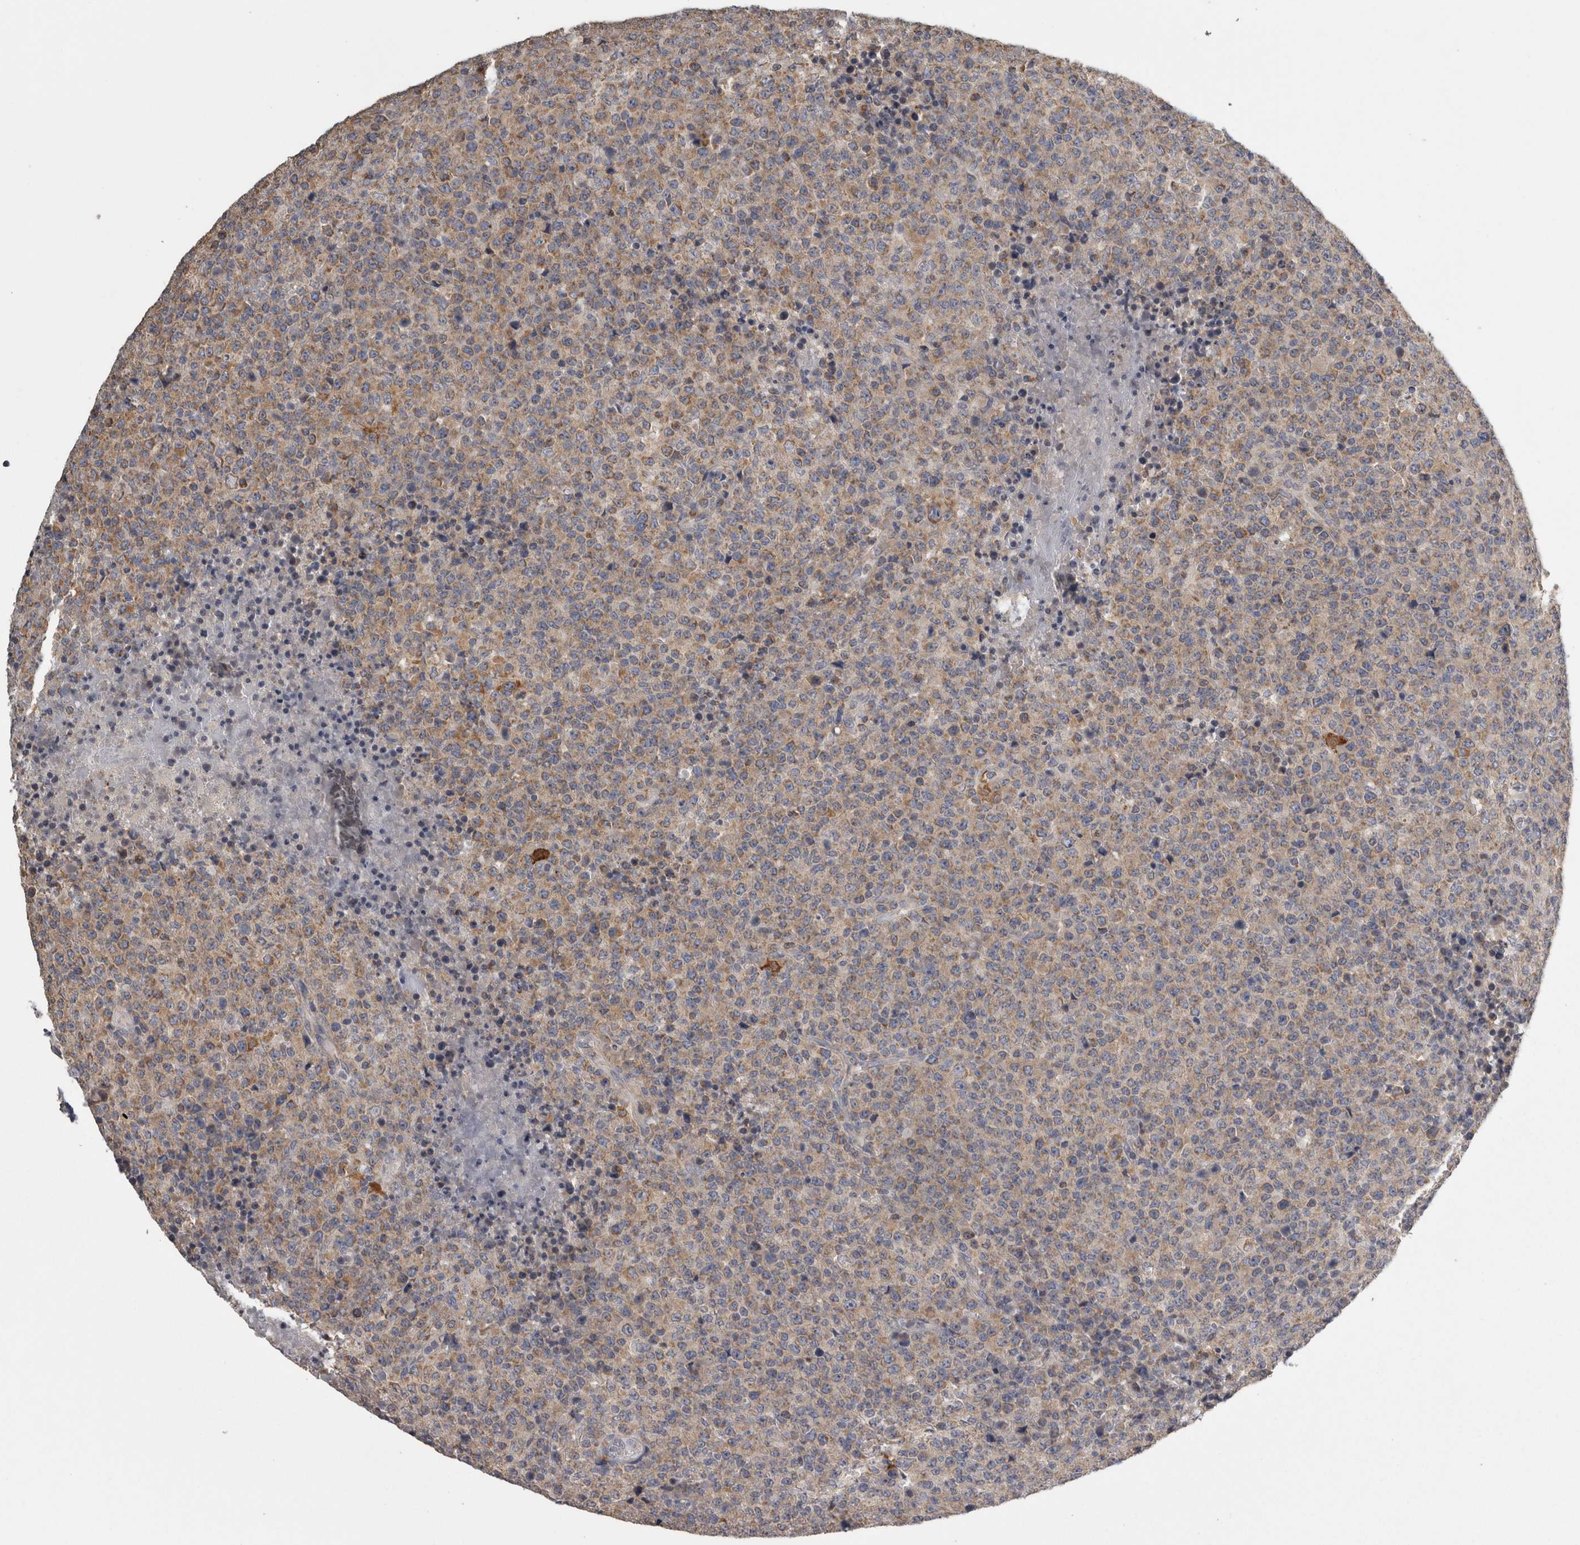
{"staining": {"intensity": "weak", "quantity": "25%-75%", "location": "cytoplasmic/membranous"}, "tissue": "lymphoma", "cell_type": "Tumor cells", "image_type": "cancer", "snomed": [{"axis": "morphology", "description": "Malignant lymphoma, non-Hodgkin's type, High grade"}, {"axis": "topography", "description": "Lymph node"}], "caption": "Protein analysis of lymphoma tissue displays weak cytoplasmic/membranous staining in approximately 25%-75% of tumor cells.", "gene": "FRK", "patient": {"sex": "male", "age": 13}}